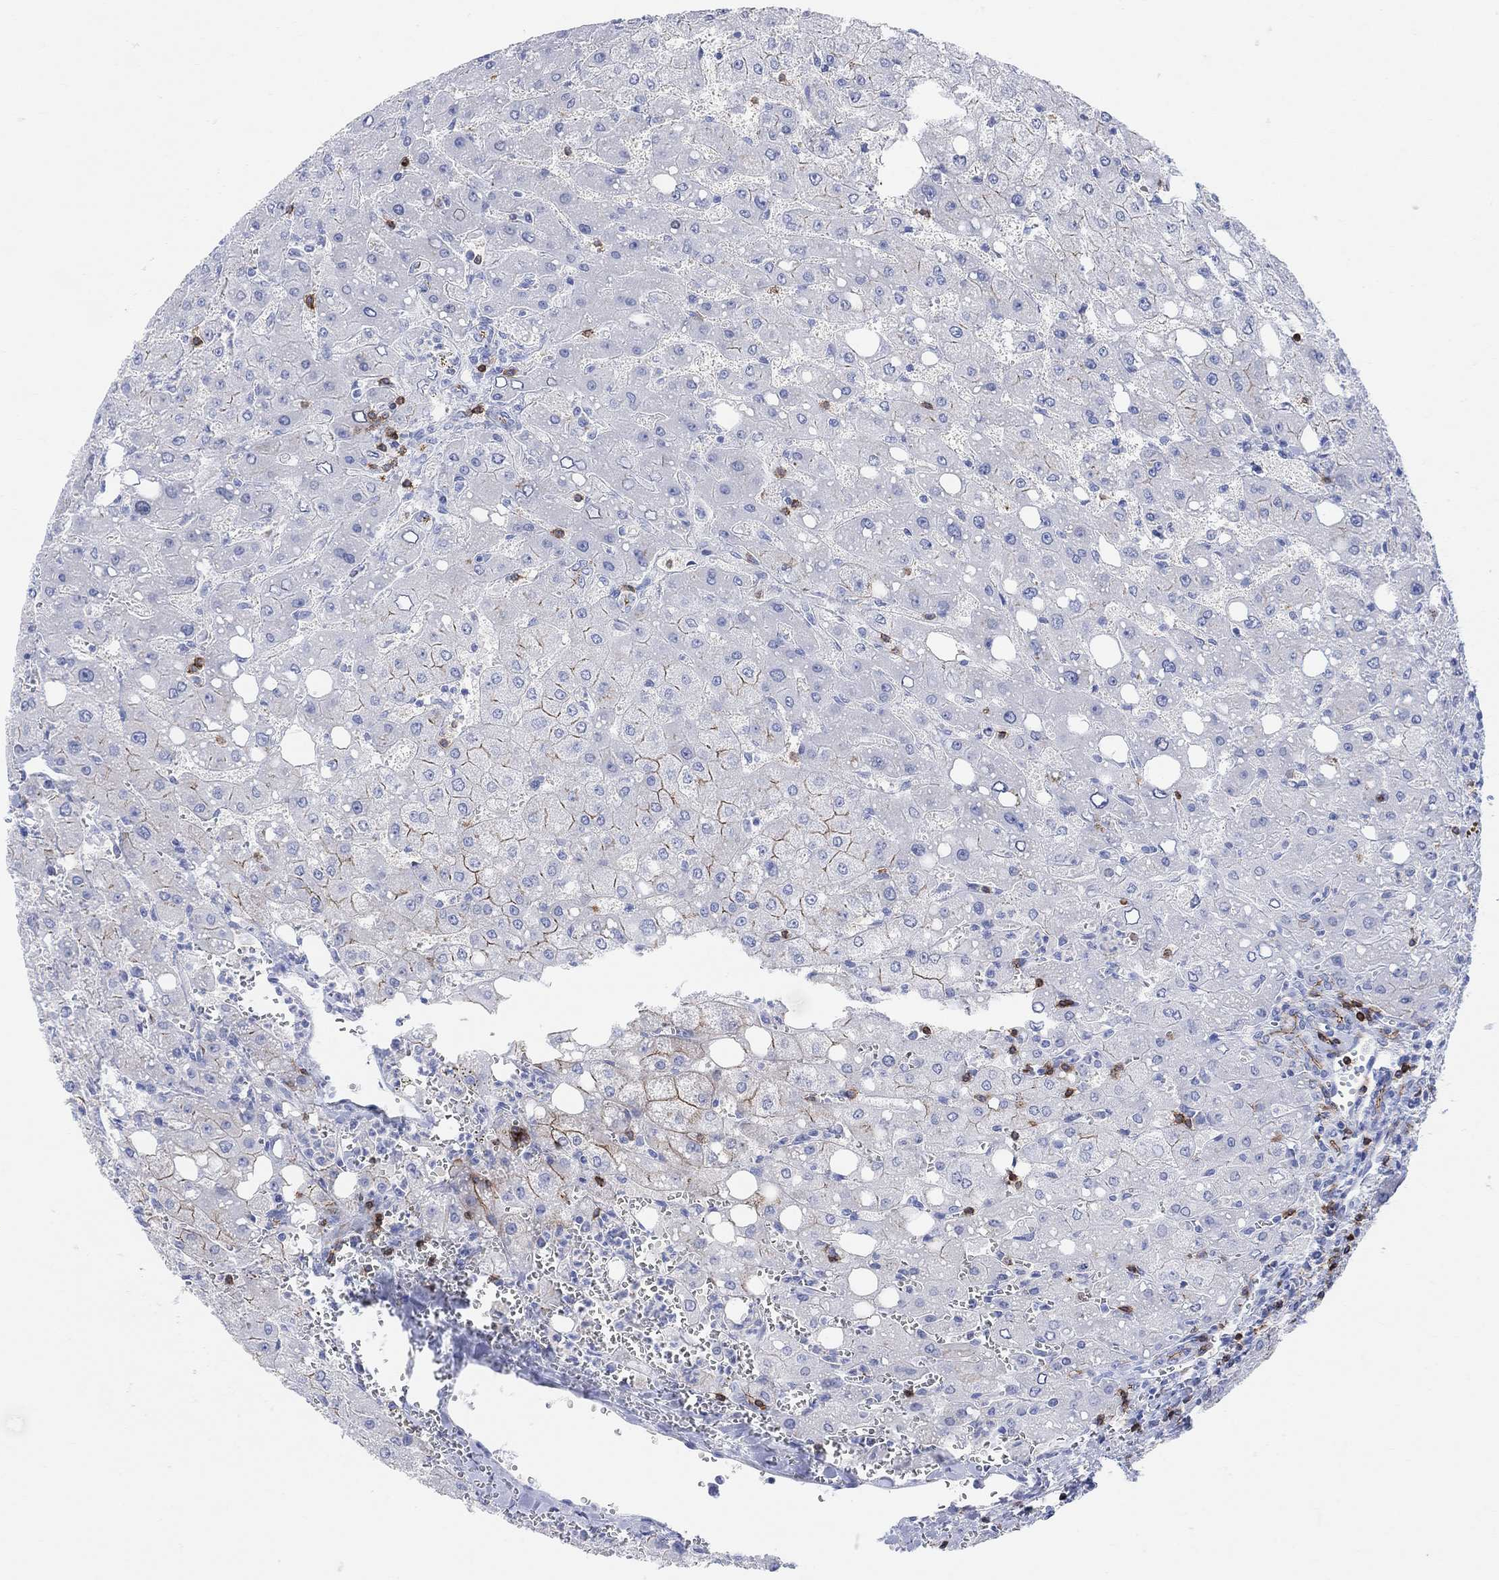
{"staining": {"intensity": "moderate", "quantity": ">75%", "location": "cytoplasmic/membranous"}, "tissue": "liver", "cell_type": "Cholangiocytes", "image_type": "normal", "snomed": [{"axis": "morphology", "description": "Normal tissue, NOS"}, {"axis": "topography", "description": "Liver"}], "caption": "Normal liver was stained to show a protein in brown. There is medium levels of moderate cytoplasmic/membranous positivity in about >75% of cholangiocytes.", "gene": "GPR65", "patient": {"sex": "female", "age": 53}}